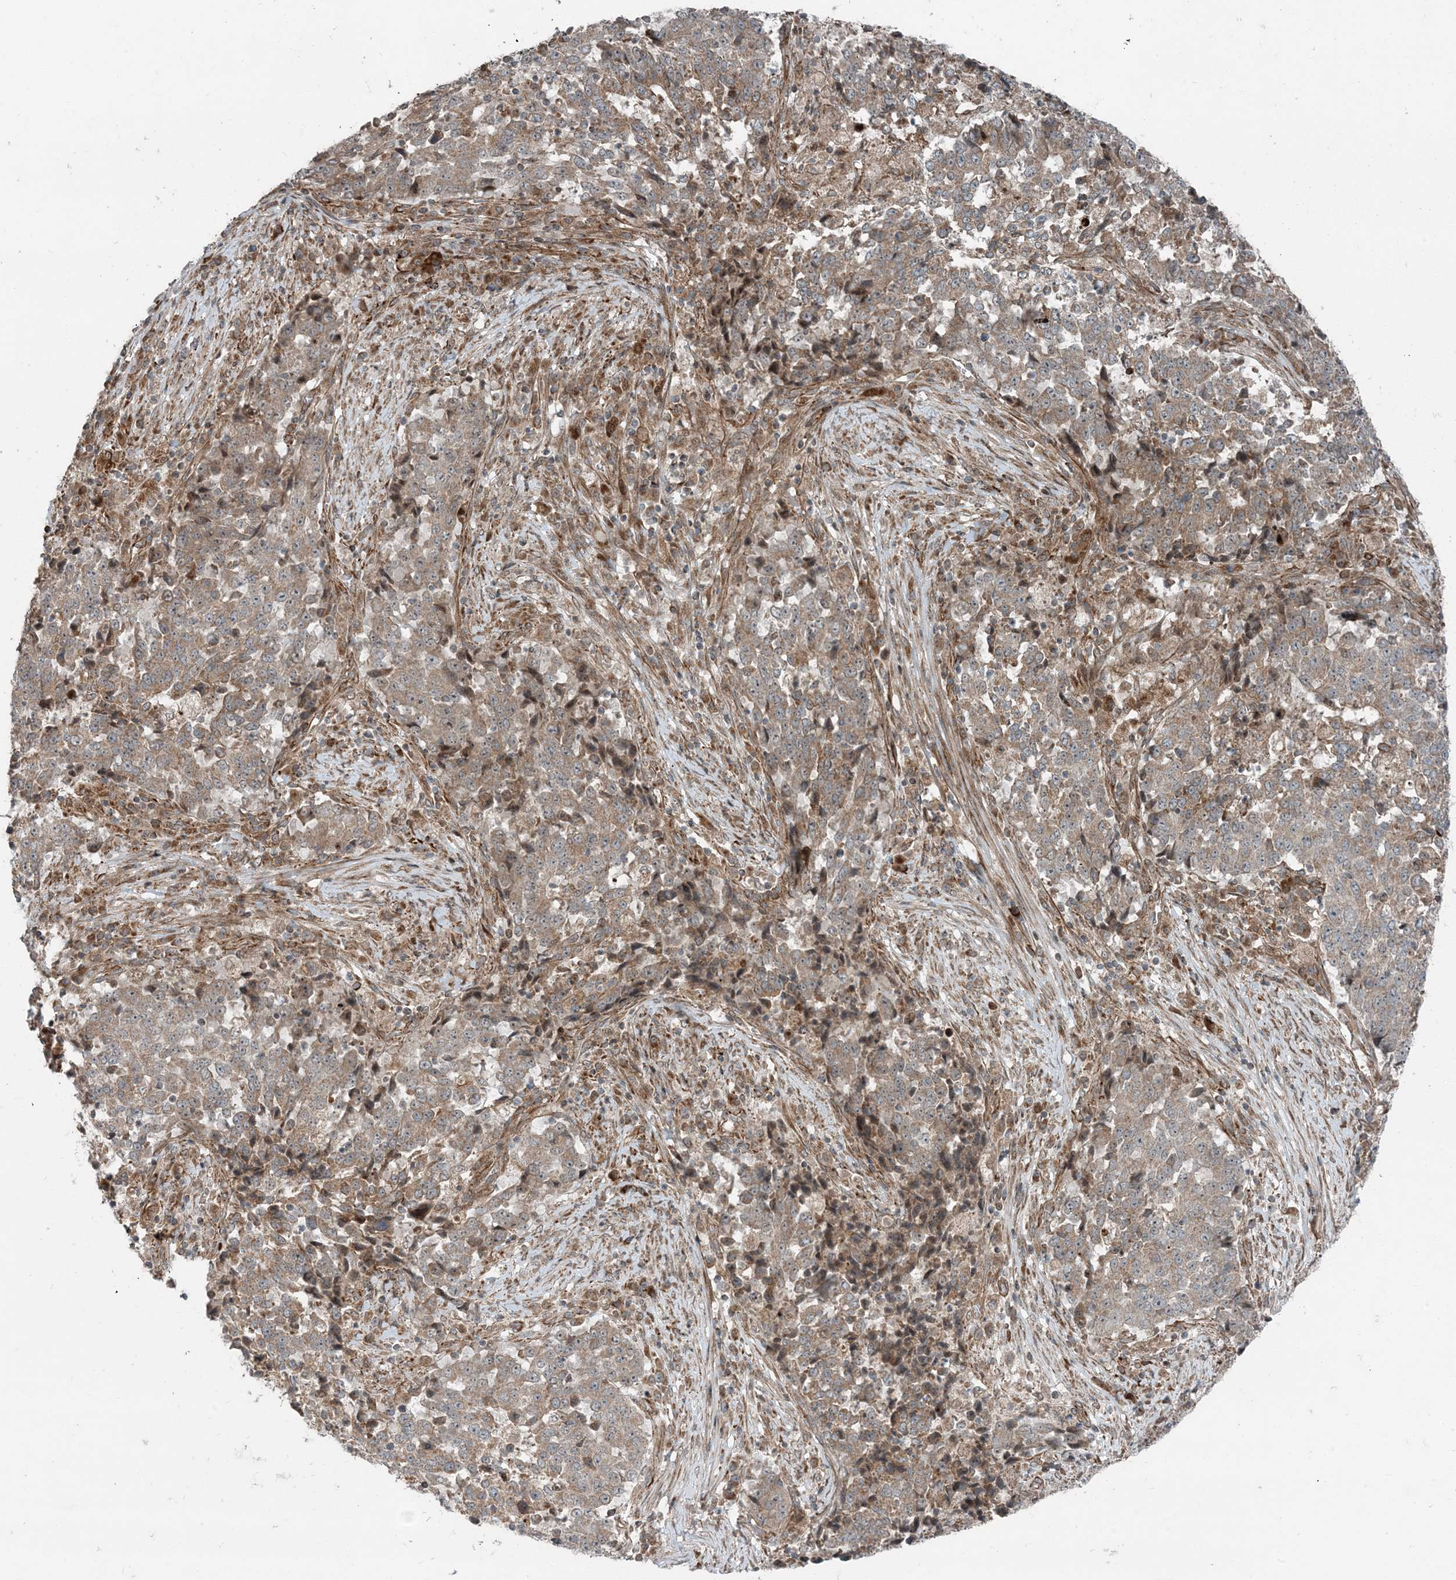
{"staining": {"intensity": "weak", "quantity": ">75%", "location": "cytoplasmic/membranous"}, "tissue": "stomach cancer", "cell_type": "Tumor cells", "image_type": "cancer", "snomed": [{"axis": "morphology", "description": "Adenocarcinoma, NOS"}, {"axis": "topography", "description": "Stomach"}], "caption": "Tumor cells show low levels of weak cytoplasmic/membranous expression in approximately >75% of cells in adenocarcinoma (stomach).", "gene": "EDEM2", "patient": {"sex": "male", "age": 59}}